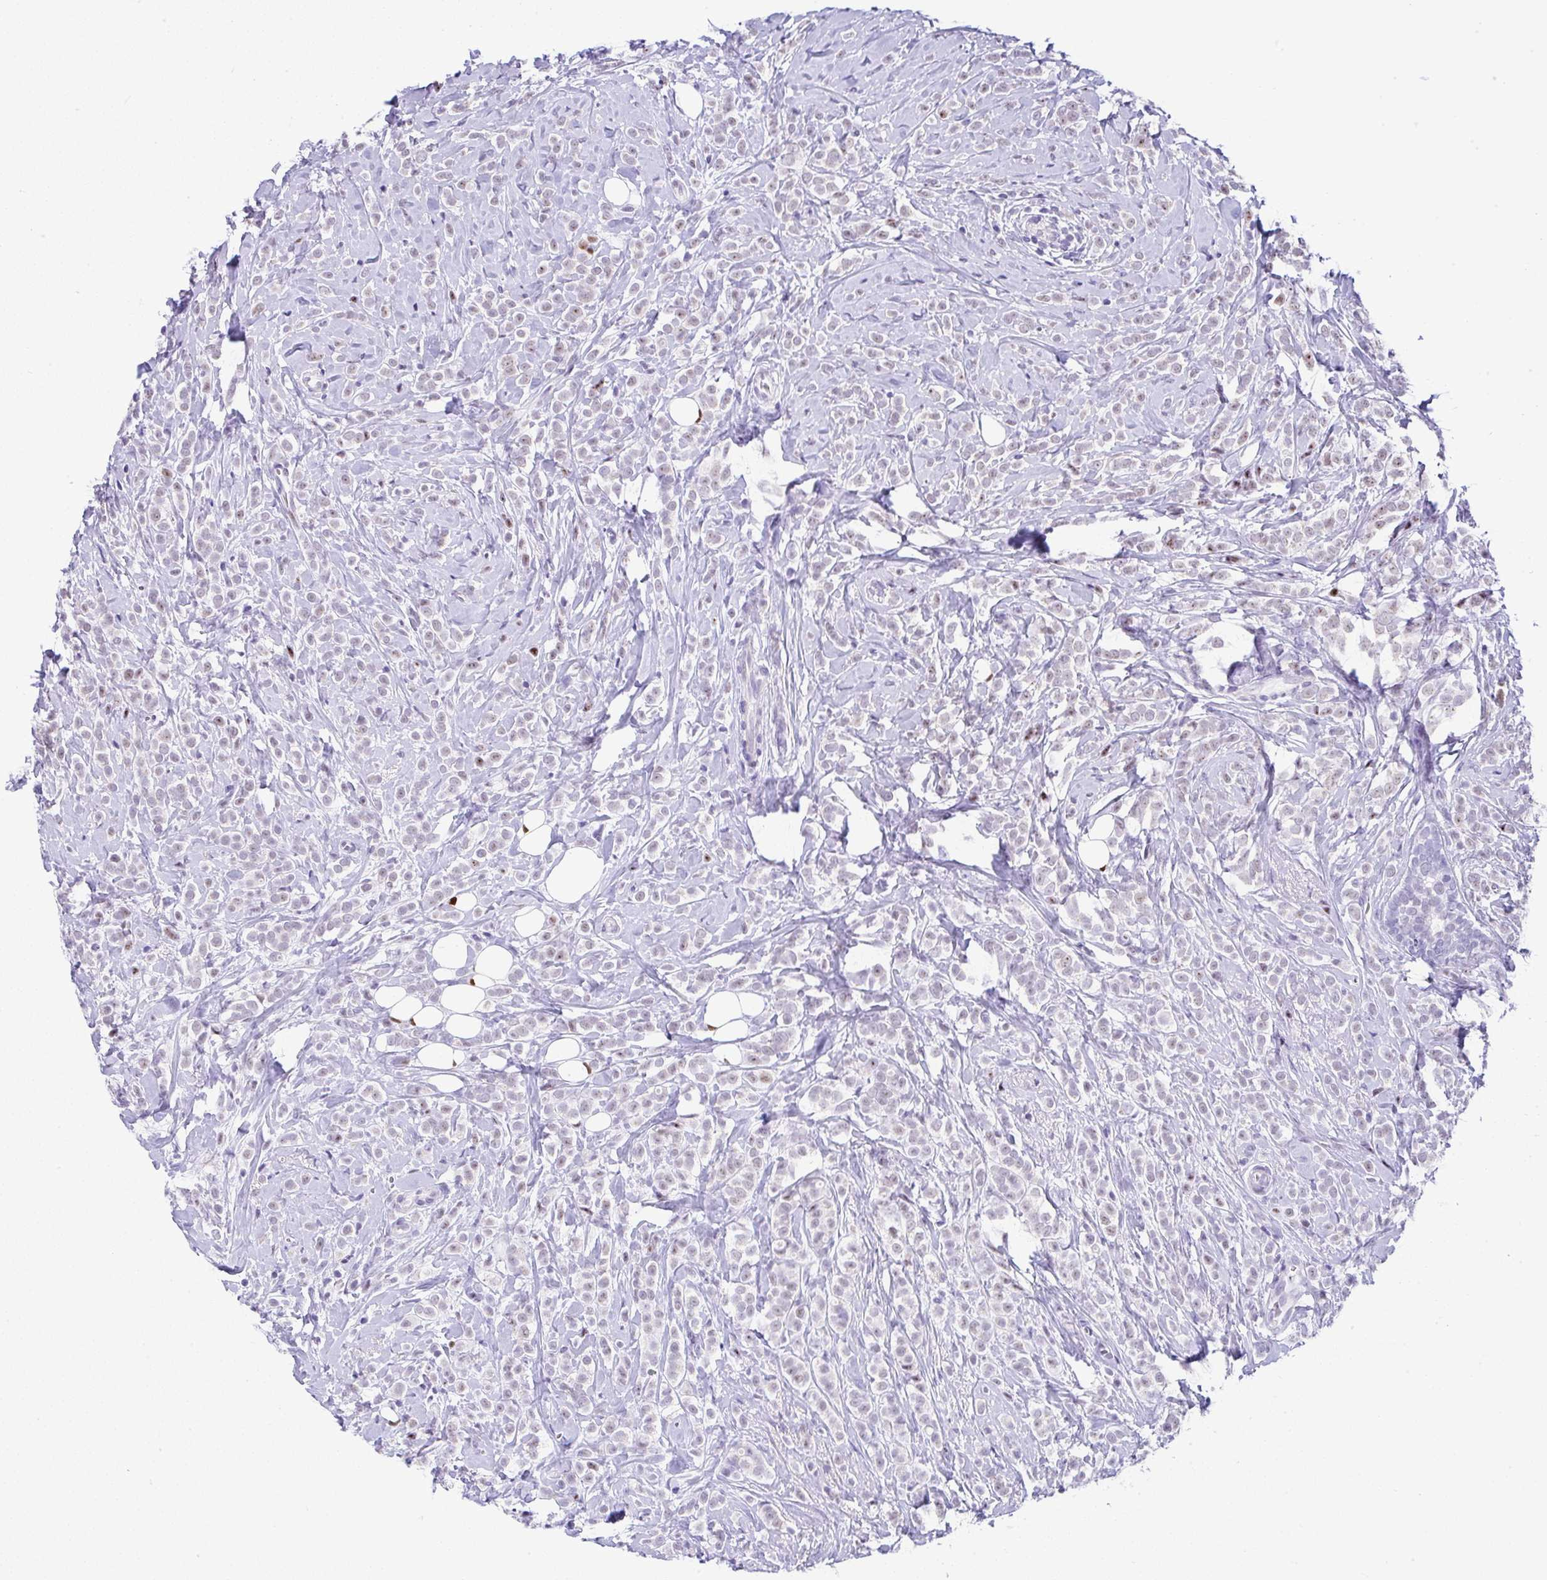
{"staining": {"intensity": "weak", "quantity": "25%-75%", "location": "nuclear"}, "tissue": "breast cancer", "cell_type": "Tumor cells", "image_type": "cancer", "snomed": [{"axis": "morphology", "description": "Lobular carcinoma"}, {"axis": "topography", "description": "Breast"}], "caption": "Immunohistochemistry (IHC) micrograph of neoplastic tissue: breast cancer stained using IHC demonstrates low levels of weak protein expression localized specifically in the nuclear of tumor cells, appearing as a nuclear brown color.", "gene": "NR1D2", "patient": {"sex": "female", "age": 49}}